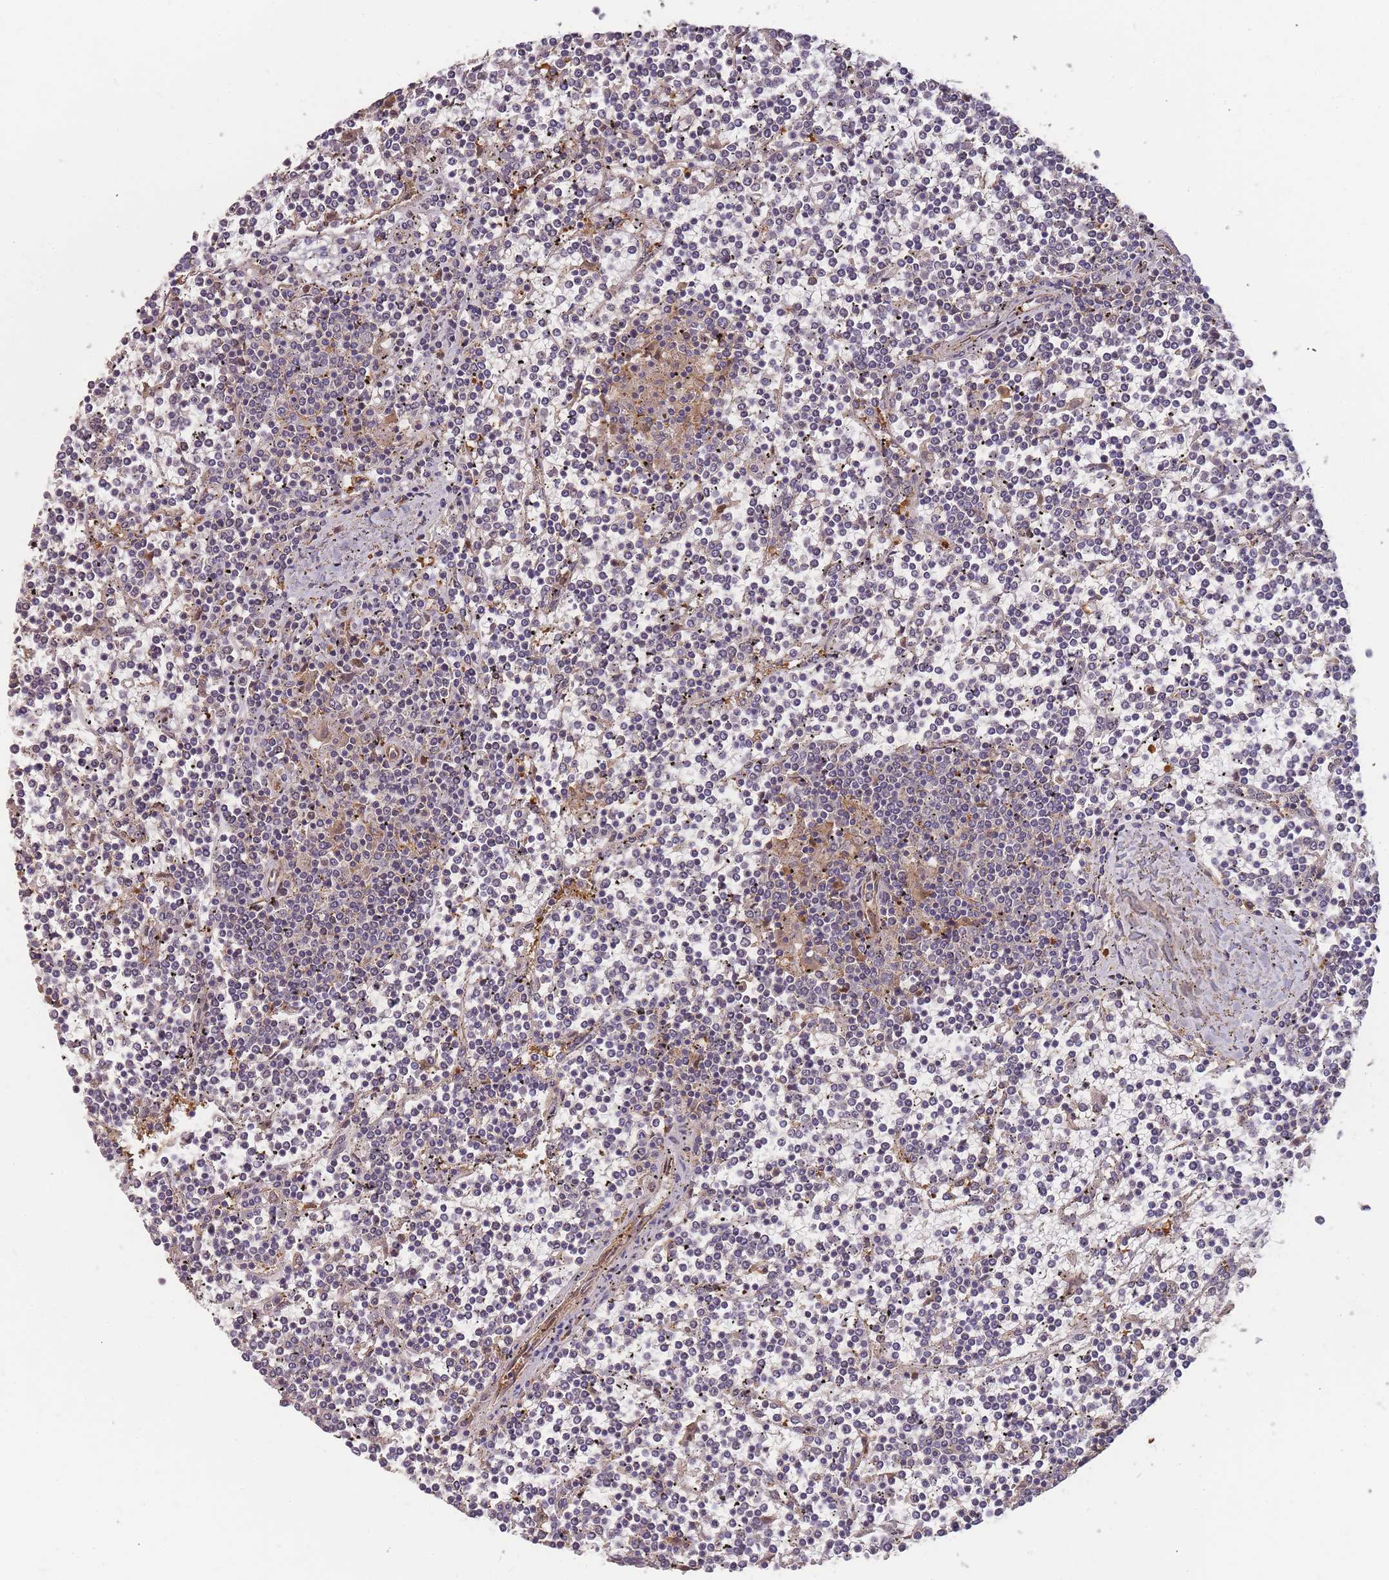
{"staining": {"intensity": "negative", "quantity": "none", "location": "none"}, "tissue": "lymphoma", "cell_type": "Tumor cells", "image_type": "cancer", "snomed": [{"axis": "morphology", "description": "Malignant lymphoma, non-Hodgkin's type, Low grade"}, {"axis": "topography", "description": "Spleen"}], "caption": "Lymphoma stained for a protein using immunohistochemistry exhibits no positivity tumor cells.", "gene": "CDKN2AIPNL", "patient": {"sex": "female", "age": 19}}